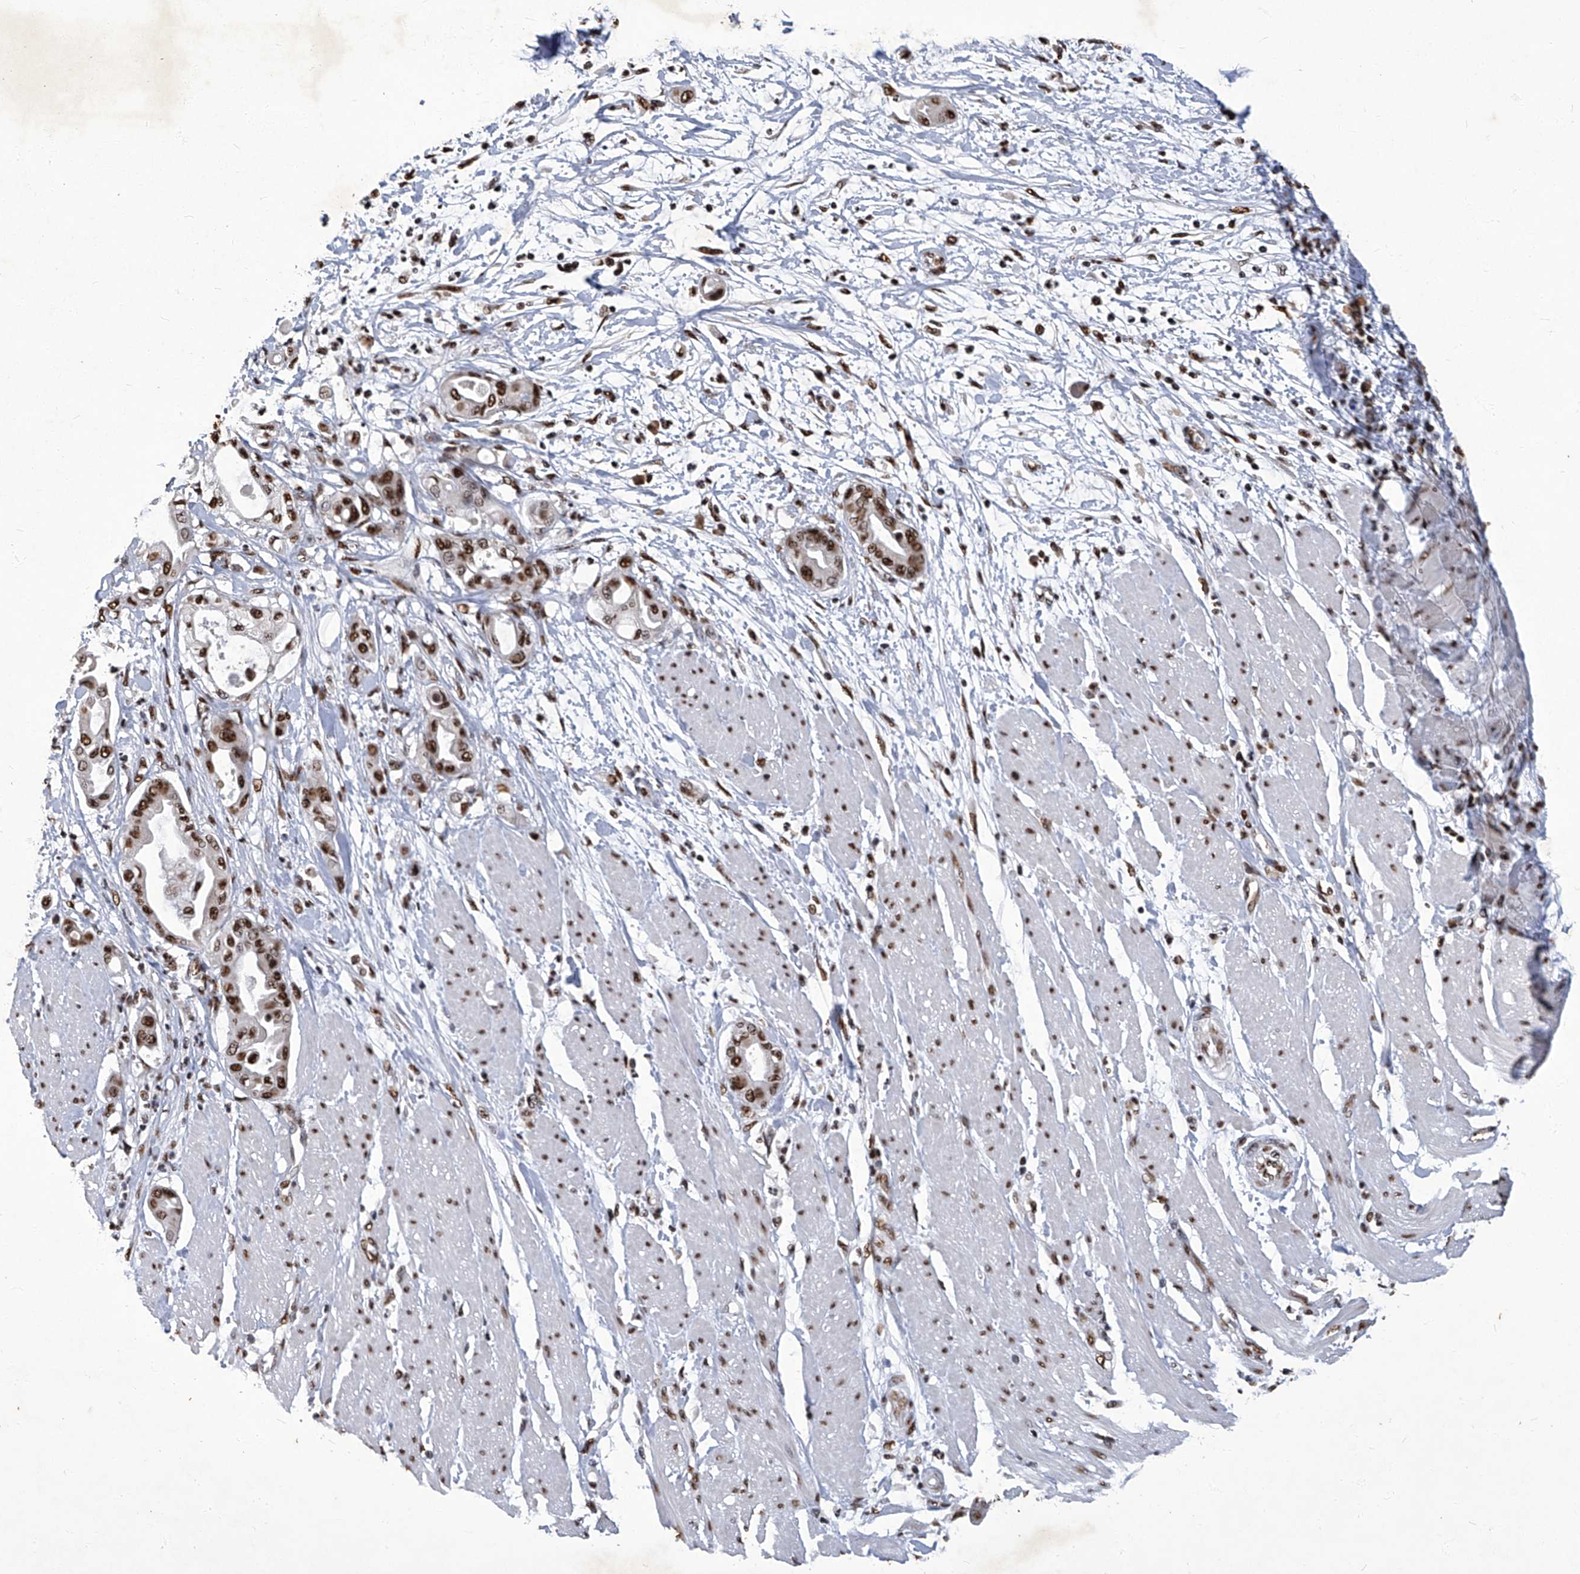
{"staining": {"intensity": "strong", "quantity": ">75%", "location": "nuclear"}, "tissue": "pancreatic cancer", "cell_type": "Tumor cells", "image_type": "cancer", "snomed": [{"axis": "morphology", "description": "Adenocarcinoma, NOS"}, {"axis": "morphology", "description": "Adenocarcinoma, metastatic, NOS"}, {"axis": "topography", "description": "Lymph node"}, {"axis": "topography", "description": "Pancreas"}, {"axis": "topography", "description": "Duodenum"}], "caption": "A brown stain highlights strong nuclear positivity of a protein in pancreatic cancer tumor cells. The protein of interest is shown in brown color, while the nuclei are stained blue.", "gene": "HBP1", "patient": {"sex": "female", "age": 64}}